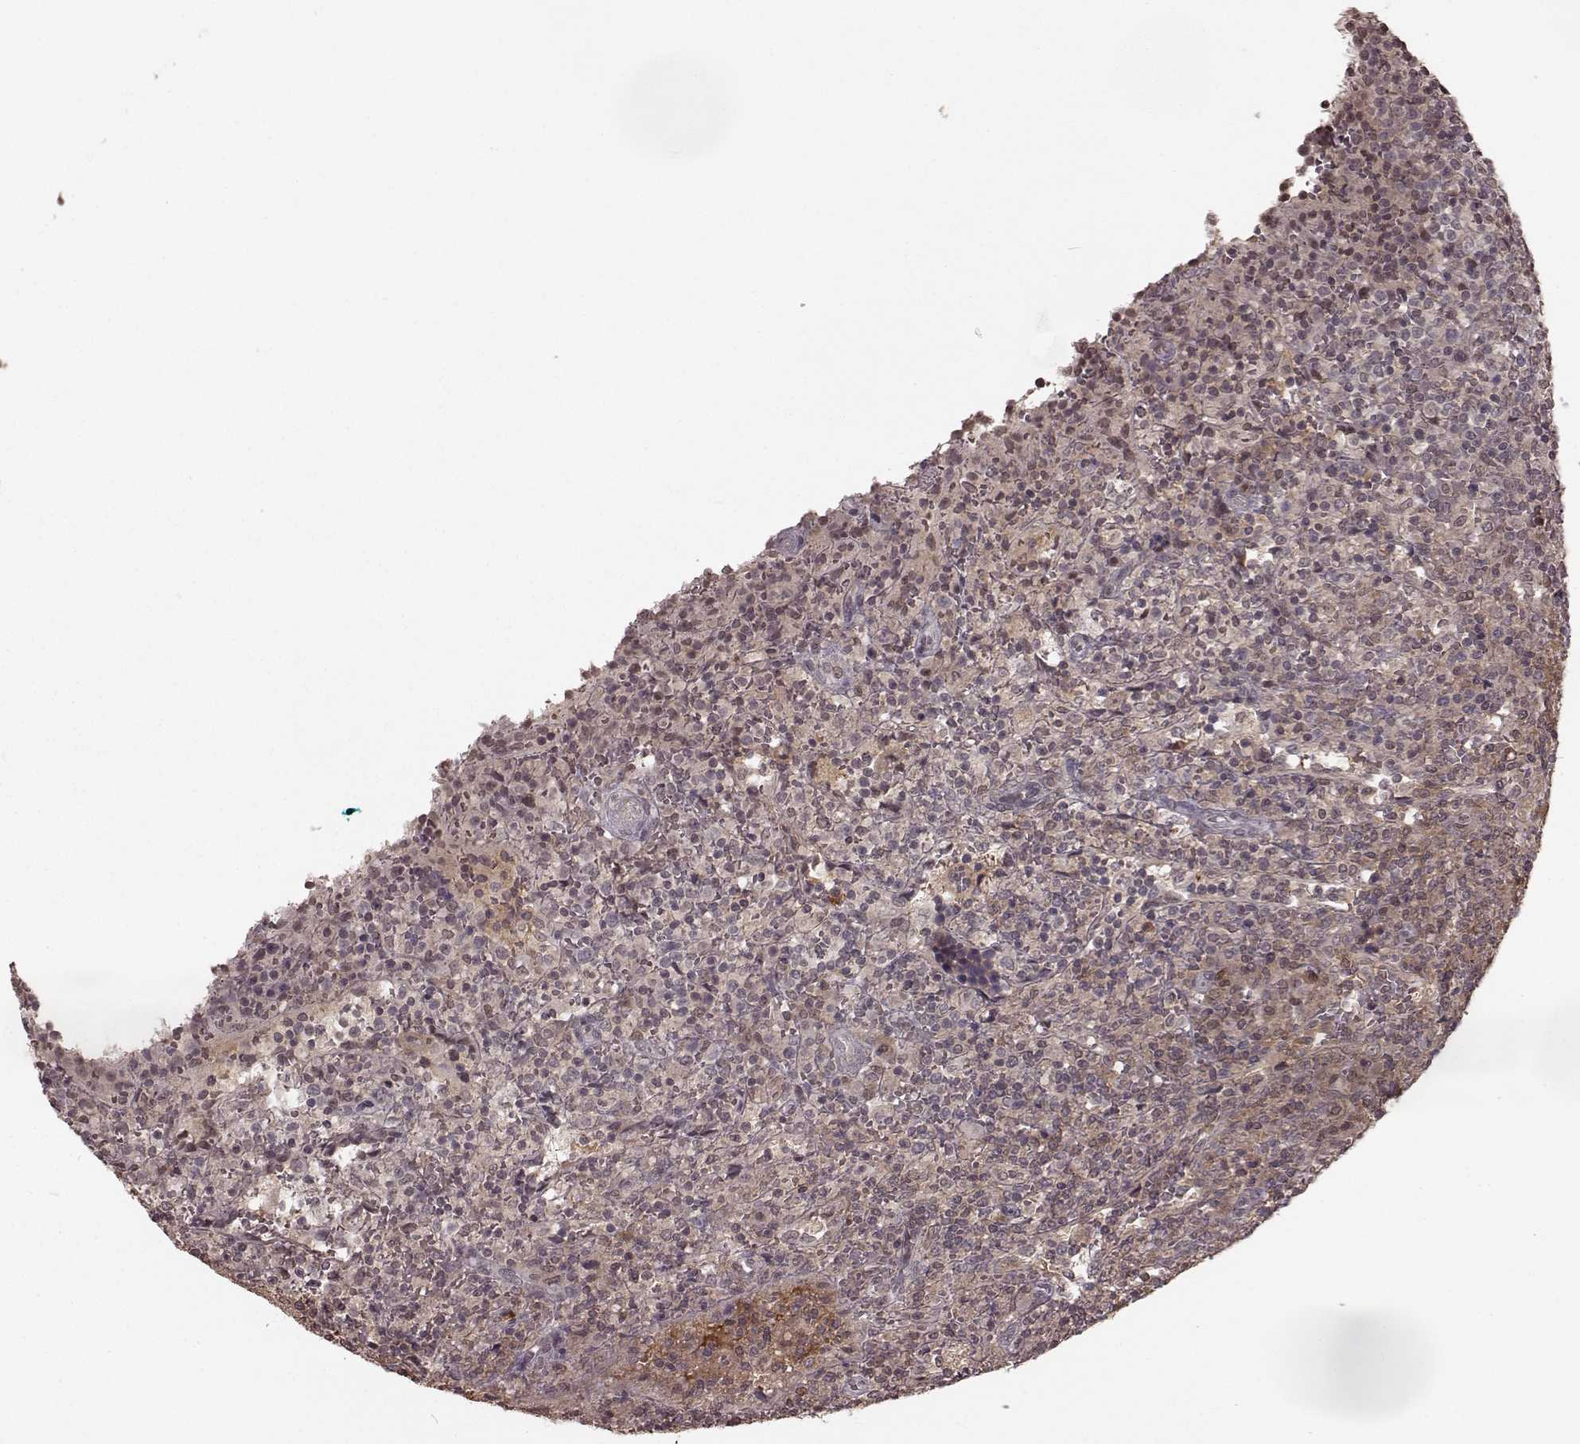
{"staining": {"intensity": "moderate", "quantity": "<25%", "location": "cytoplasmic/membranous,nuclear"}, "tissue": "lymphoma", "cell_type": "Tumor cells", "image_type": "cancer", "snomed": [{"axis": "morphology", "description": "Malignant lymphoma, non-Hodgkin's type, Low grade"}, {"axis": "topography", "description": "Spleen"}], "caption": "Immunohistochemical staining of lymphoma displays low levels of moderate cytoplasmic/membranous and nuclear staining in about <25% of tumor cells.", "gene": "GSS", "patient": {"sex": "male", "age": 62}}